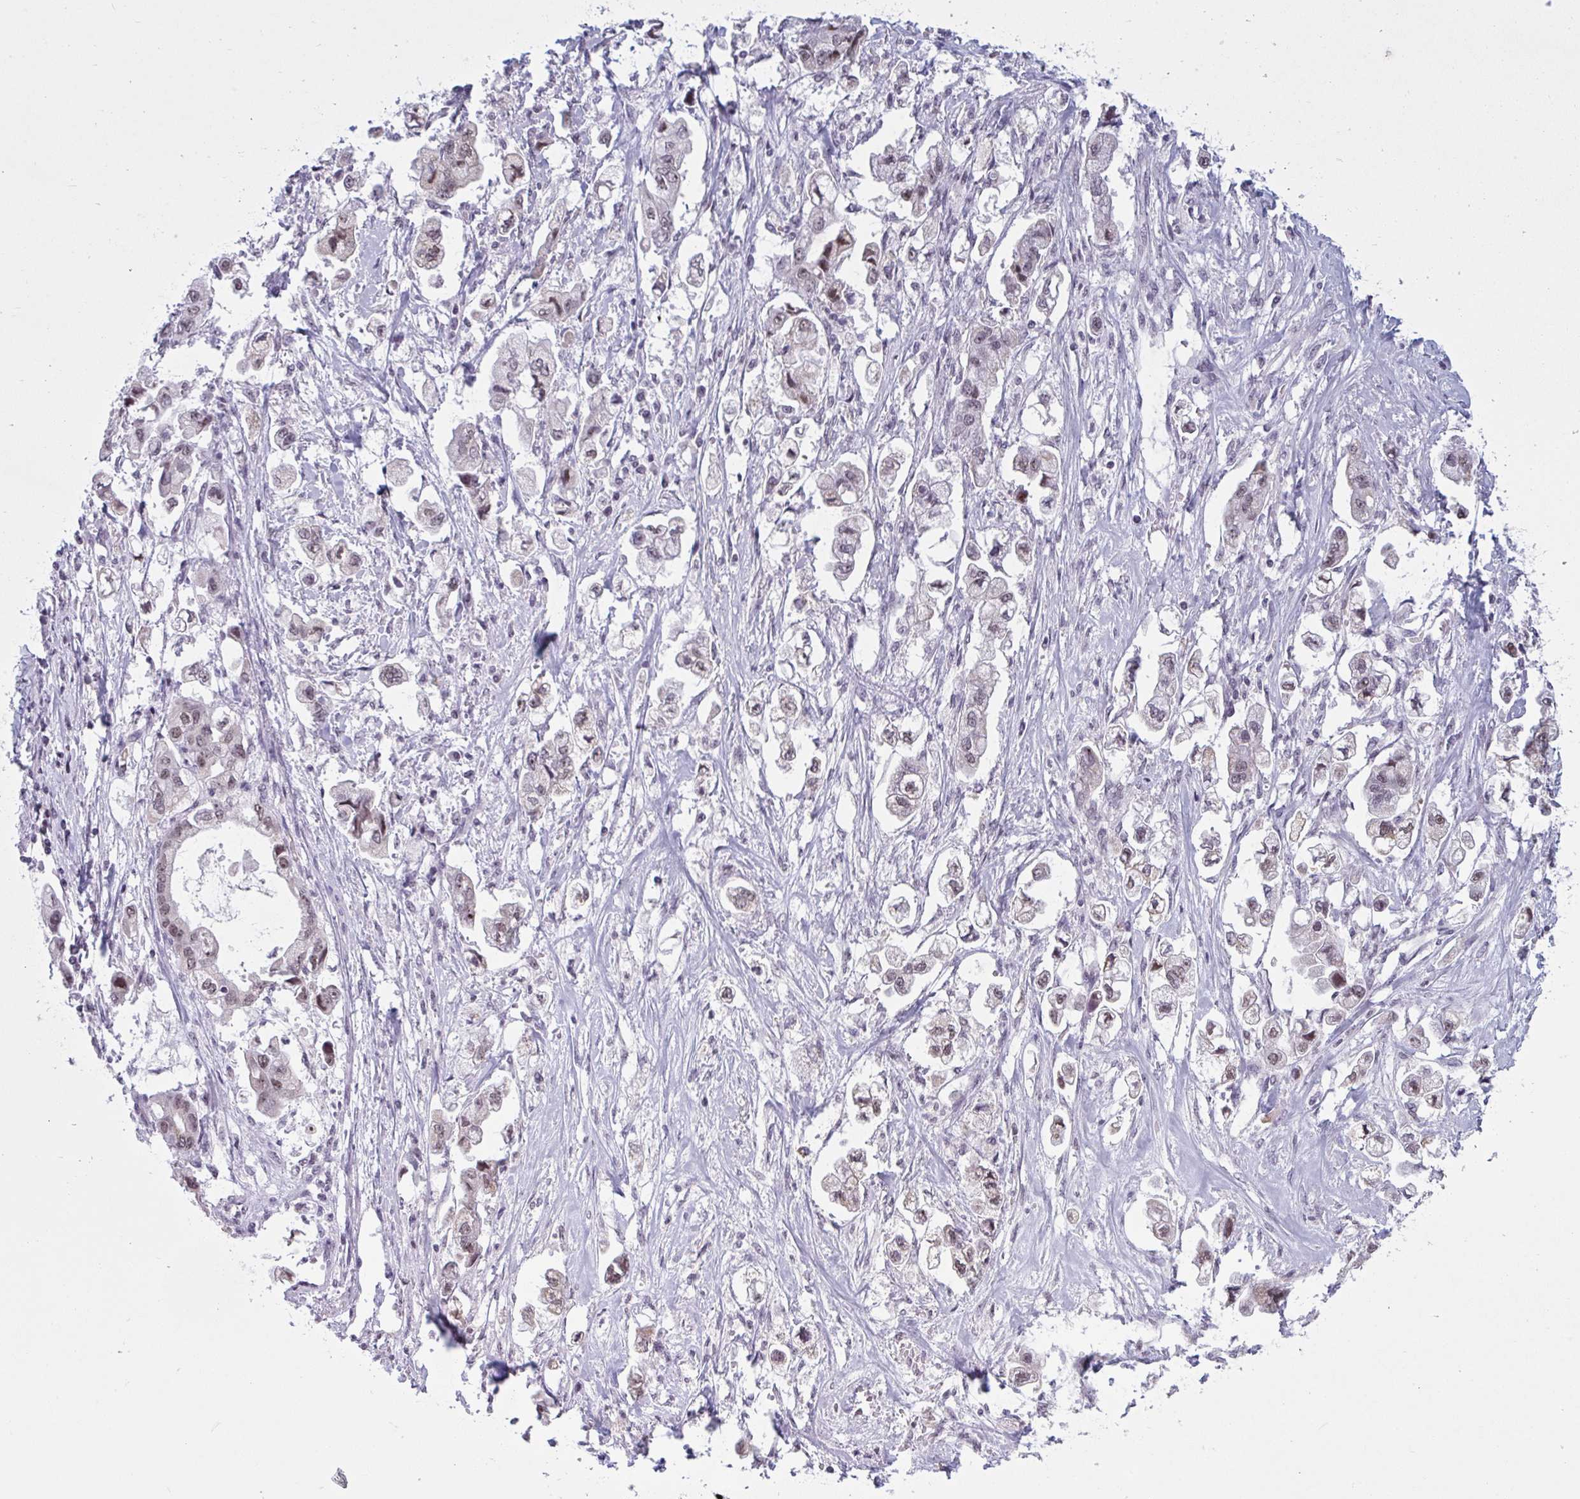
{"staining": {"intensity": "weak", "quantity": "25%-75%", "location": "nuclear"}, "tissue": "stomach cancer", "cell_type": "Tumor cells", "image_type": "cancer", "snomed": [{"axis": "morphology", "description": "Adenocarcinoma, NOS"}, {"axis": "topography", "description": "Stomach"}], "caption": "Brown immunohistochemical staining in human stomach adenocarcinoma displays weak nuclear positivity in about 25%-75% of tumor cells. The staining was performed using DAB (3,3'-diaminobenzidine) to visualize the protein expression in brown, while the nuclei were stained in blue with hematoxylin (Magnification: 20x).", "gene": "TGM6", "patient": {"sex": "male", "age": 62}}